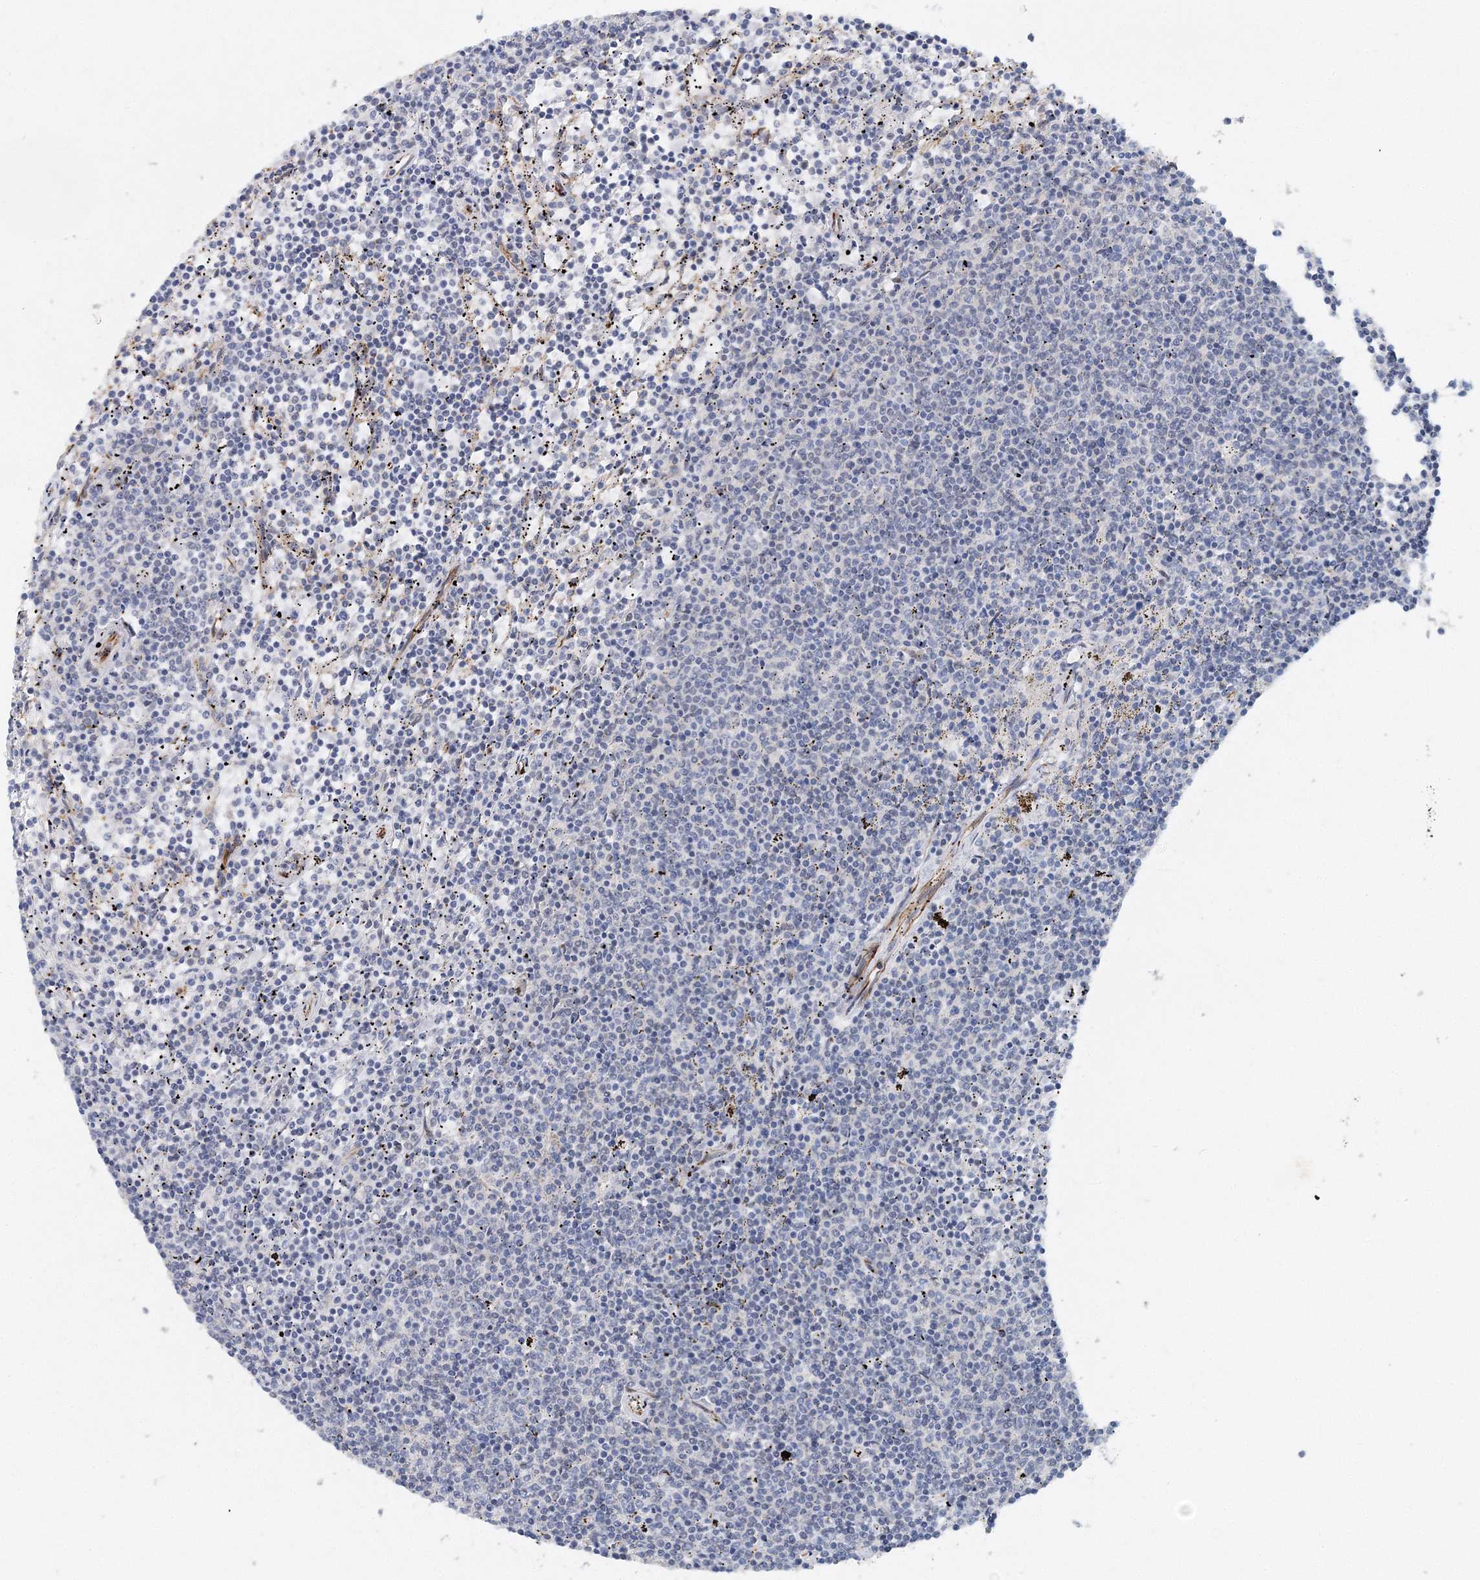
{"staining": {"intensity": "negative", "quantity": "none", "location": "none"}, "tissue": "lymphoma", "cell_type": "Tumor cells", "image_type": "cancer", "snomed": [{"axis": "morphology", "description": "Malignant lymphoma, non-Hodgkin's type, Low grade"}, {"axis": "topography", "description": "Spleen"}], "caption": "Tumor cells show no significant protein expression in malignant lymphoma, non-Hodgkin's type (low-grade).", "gene": "UIMC1", "patient": {"sex": "female", "age": 50}}